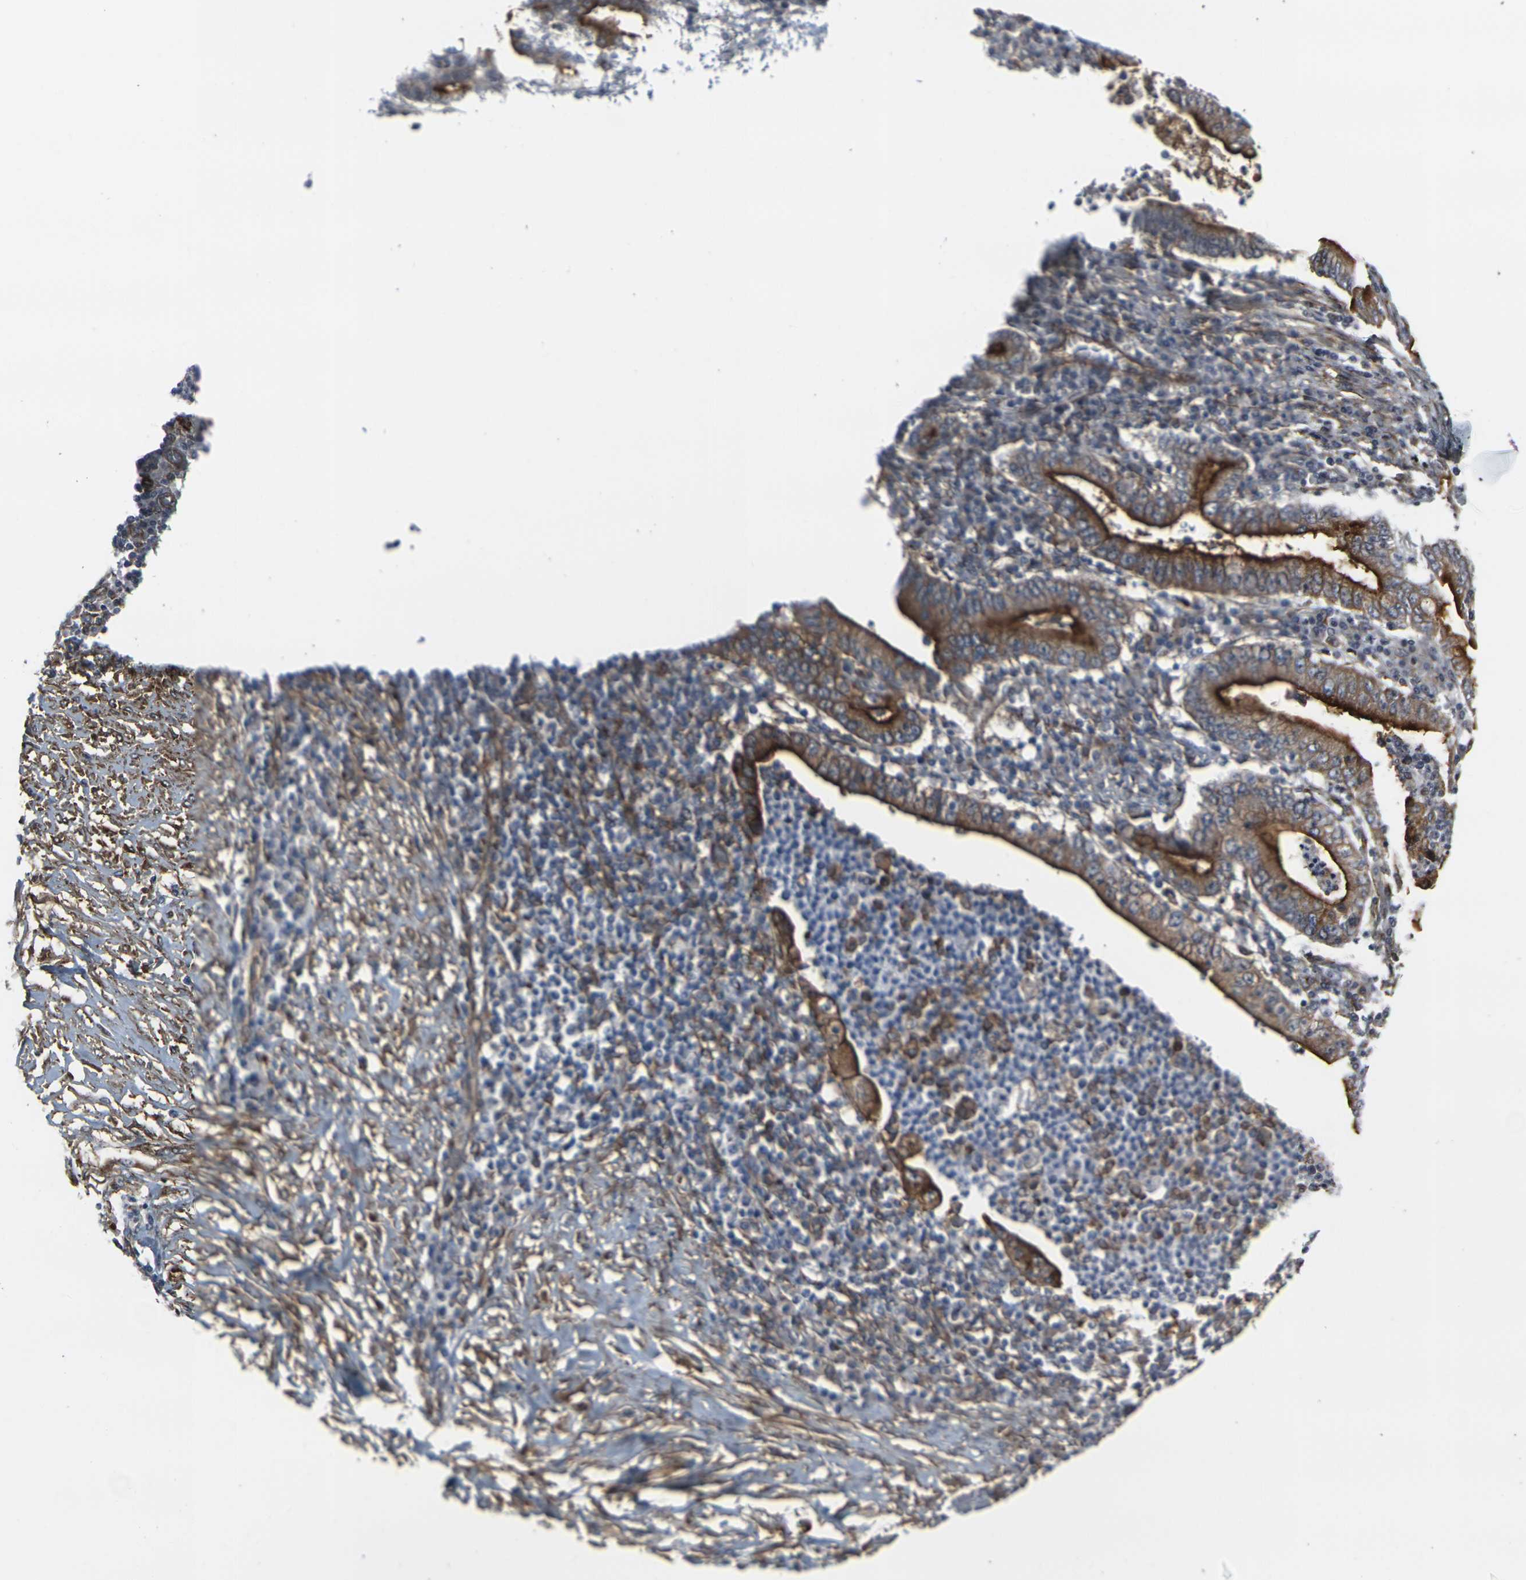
{"staining": {"intensity": "strong", "quantity": ">75%", "location": "cytoplasmic/membranous"}, "tissue": "stomach cancer", "cell_type": "Tumor cells", "image_type": "cancer", "snomed": [{"axis": "morphology", "description": "Normal tissue, NOS"}, {"axis": "morphology", "description": "Adenocarcinoma, NOS"}, {"axis": "topography", "description": "Esophagus"}, {"axis": "topography", "description": "Stomach, upper"}, {"axis": "topography", "description": "Peripheral nerve tissue"}], "caption": "Stomach cancer (adenocarcinoma) was stained to show a protein in brown. There is high levels of strong cytoplasmic/membranous positivity in approximately >75% of tumor cells. (Brightfield microscopy of DAB IHC at high magnification).", "gene": "MYOF", "patient": {"sex": "male", "age": 62}}